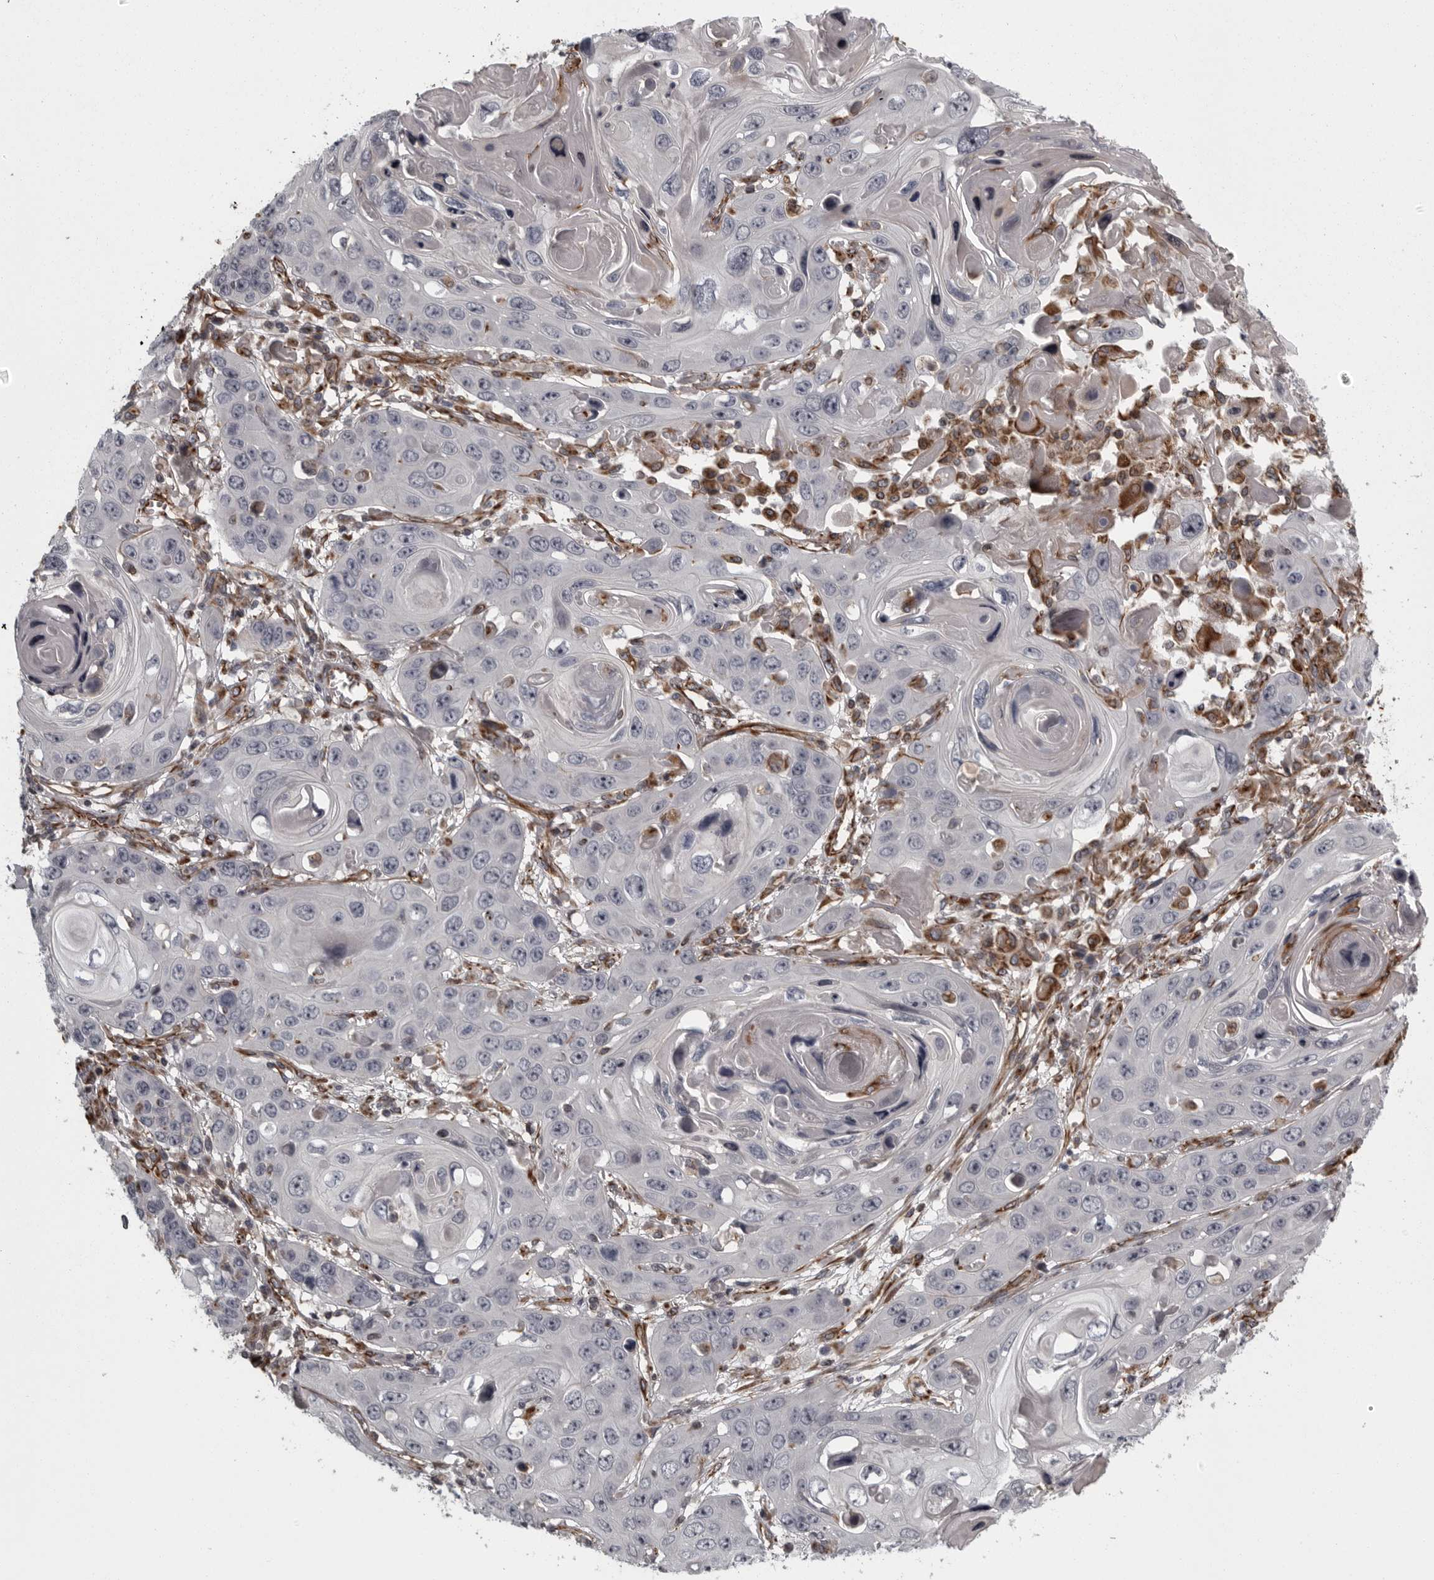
{"staining": {"intensity": "moderate", "quantity": "25%-75%", "location": "nuclear"}, "tissue": "skin cancer", "cell_type": "Tumor cells", "image_type": "cancer", "snomed": [{"axis": "morphology", "description": "Squamous cell carcinoma, NOS"}, {"axis": "topography", "description": "Skin"}], "caption": "DAB (3,3'-diaminobenzidine) immunohistochemical staining of skin cancer (squamous cell carcinoma) exhibits moderate nuclear protein expression in approximately 25%-75% of tumor cells.", "gene": "FAAP100", "patient": {"sex": "male", "age": 55}}